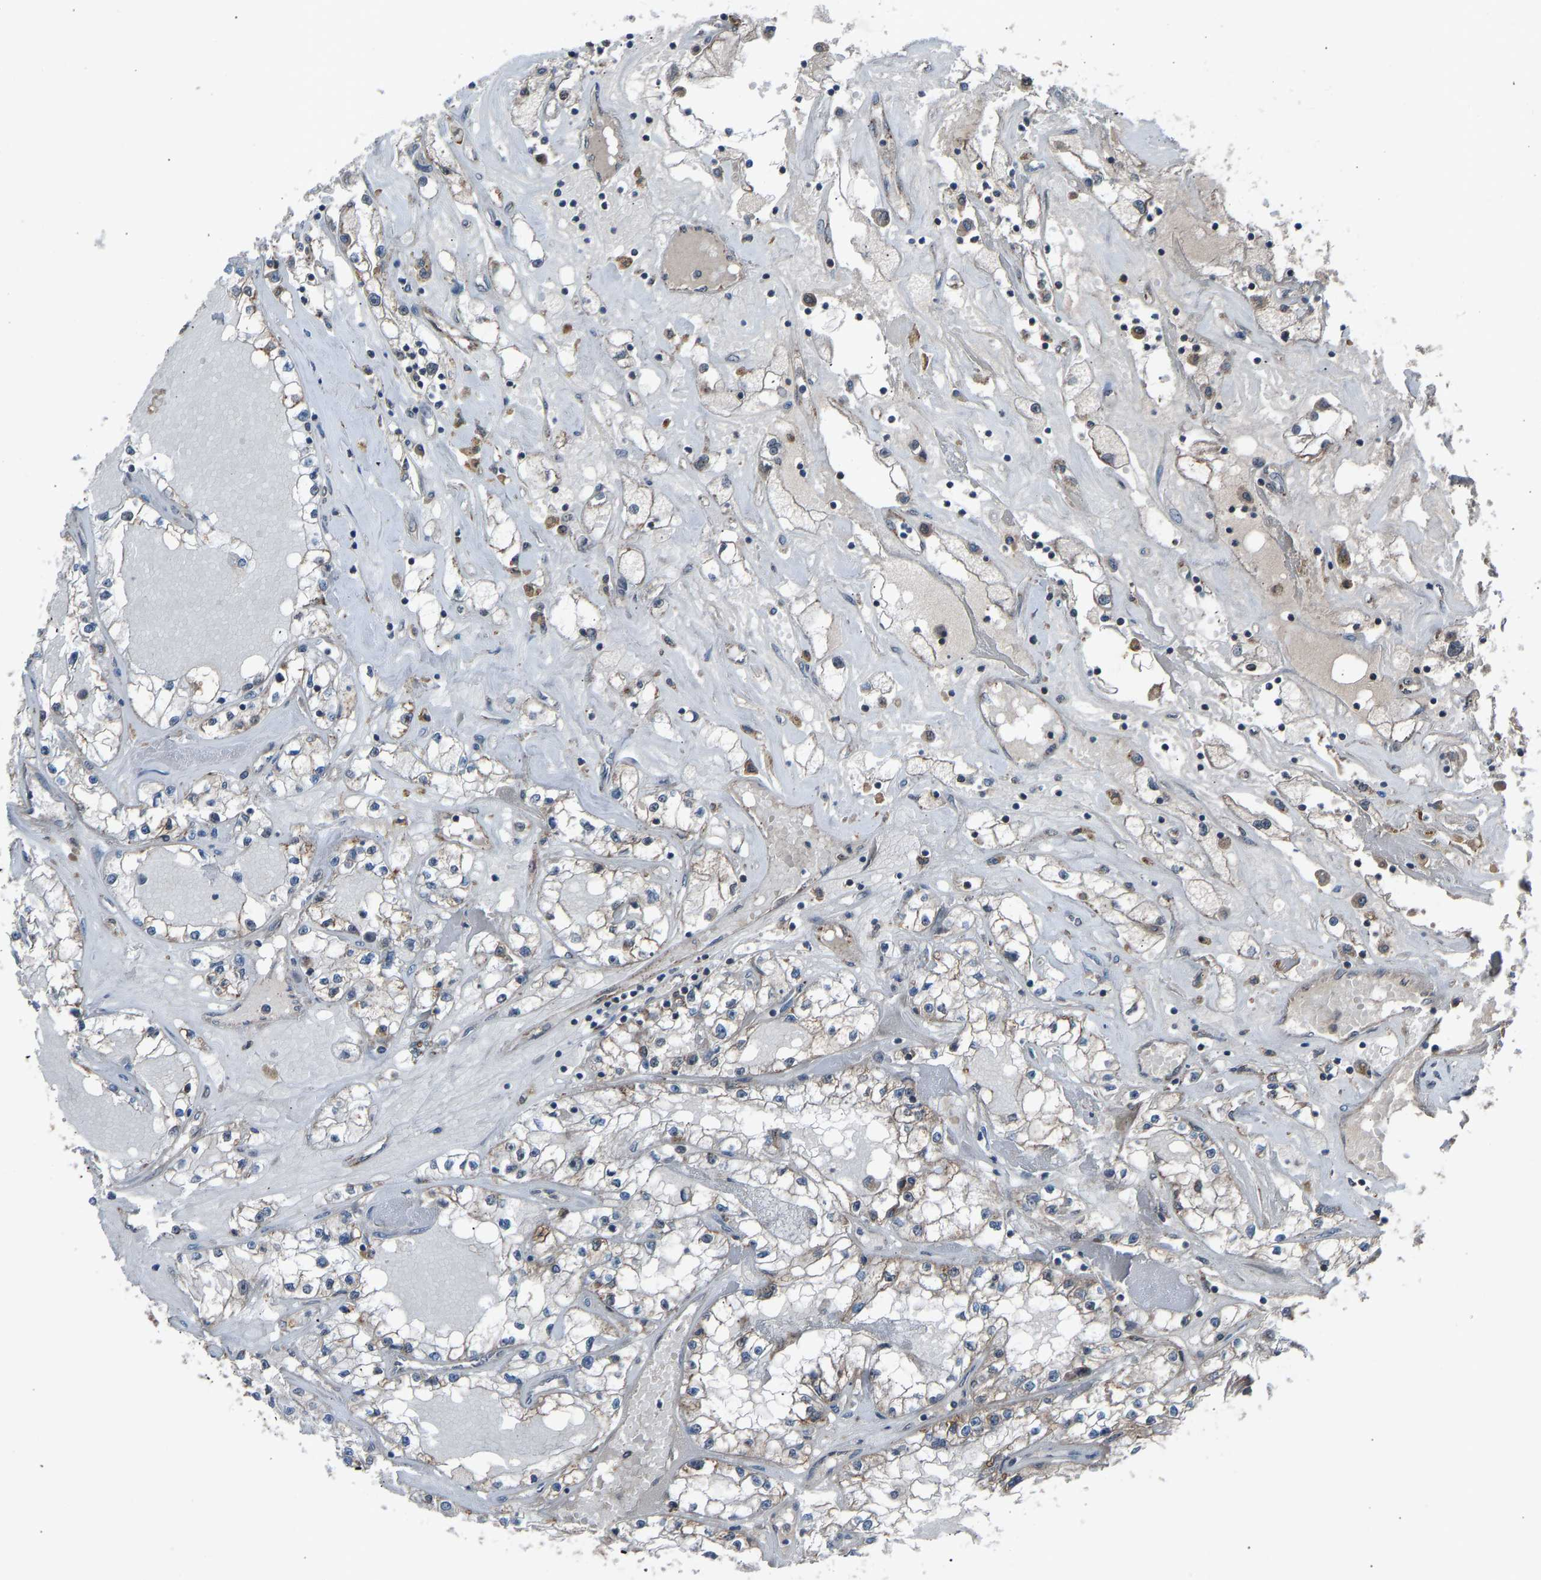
{"staining": {"intensity": "weak", "quantity": "<25%", "location": "cytoplasmic/membranous"}, "tissue": "renal cancer", "cell_type": "Tumor cells", "image_type": "cancer", "snomed": [{"axis": "morphology", "description": "Adenocarcinoma, NOS"}, {"axis": "topography", "description": "Kidney"}], "caption": "This is an immunohistochemistry (IHC) micrograph of adenocarcinoma (renal). There is no positivity in tumor cells.", "gene": "SLC43A1", "patient": {"sex": "male", "age": 56}}